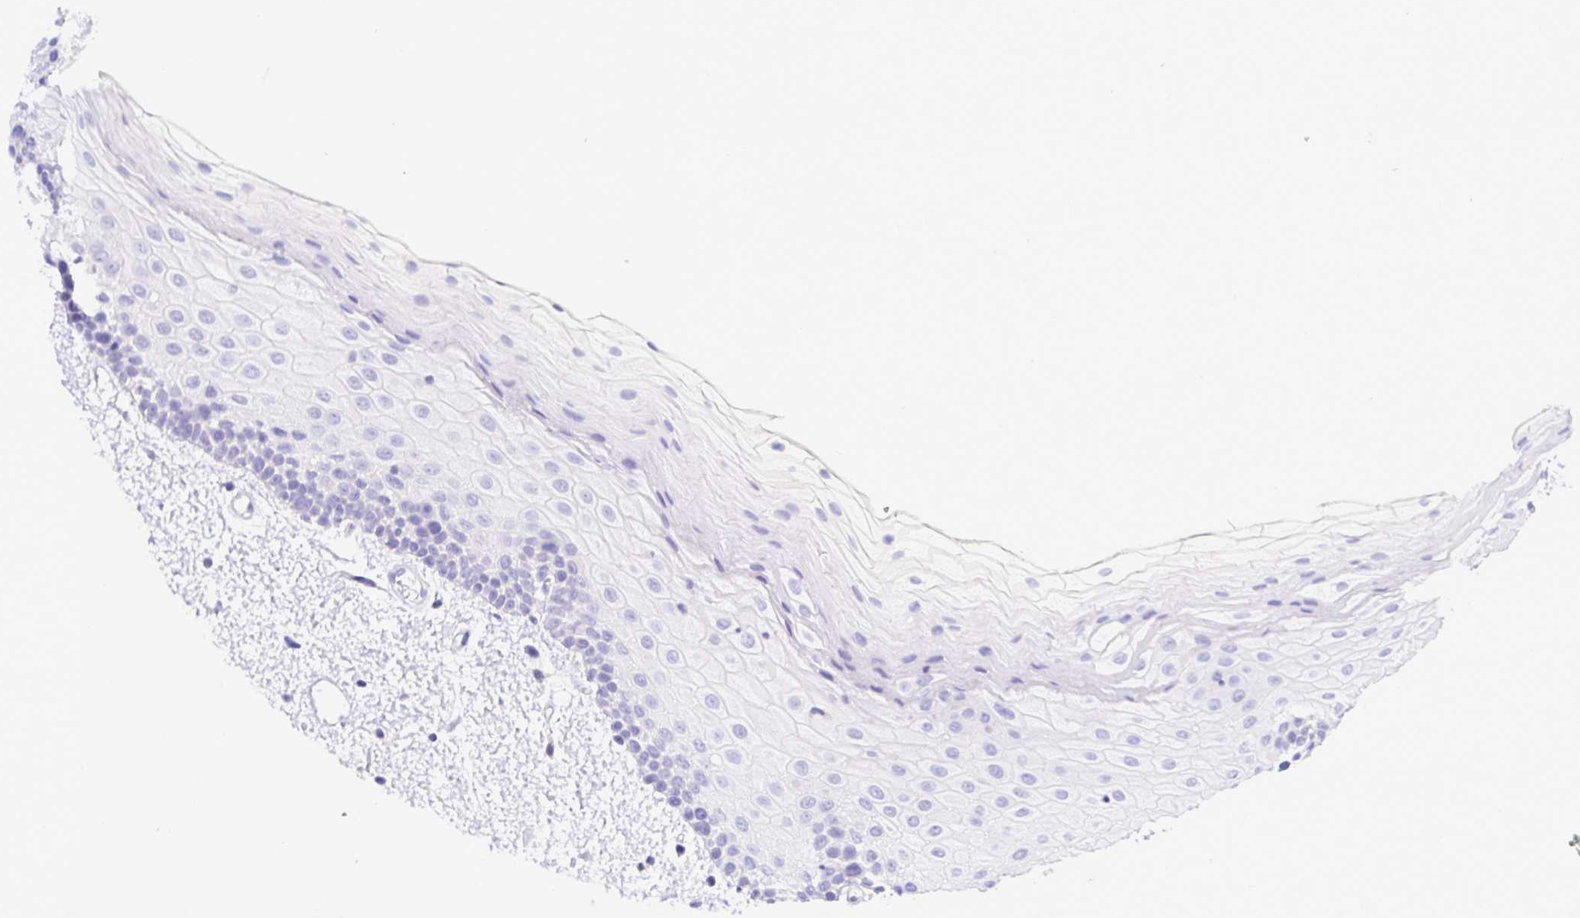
{"staining": {"intensity": "weak", "quantity": "<25%", "location": "cytoplasmic/membranous"}, "tissue": "oral mucosa", "cell_type": "Squamous epithelial cells", "image_type": "normal", "snomed": [{"axis": "morphology", "description": "Normal tissue, NOS"}, {"axis": "topography", "description": "Oral tissue"}], "caption": "This is a image of immunohistochemistry staining of unremarkable oral mucosa, which shows no positivity in squamous epithelial cells.", "gene": "BACE2", "patient": {"sex": "female", "age": 82}}